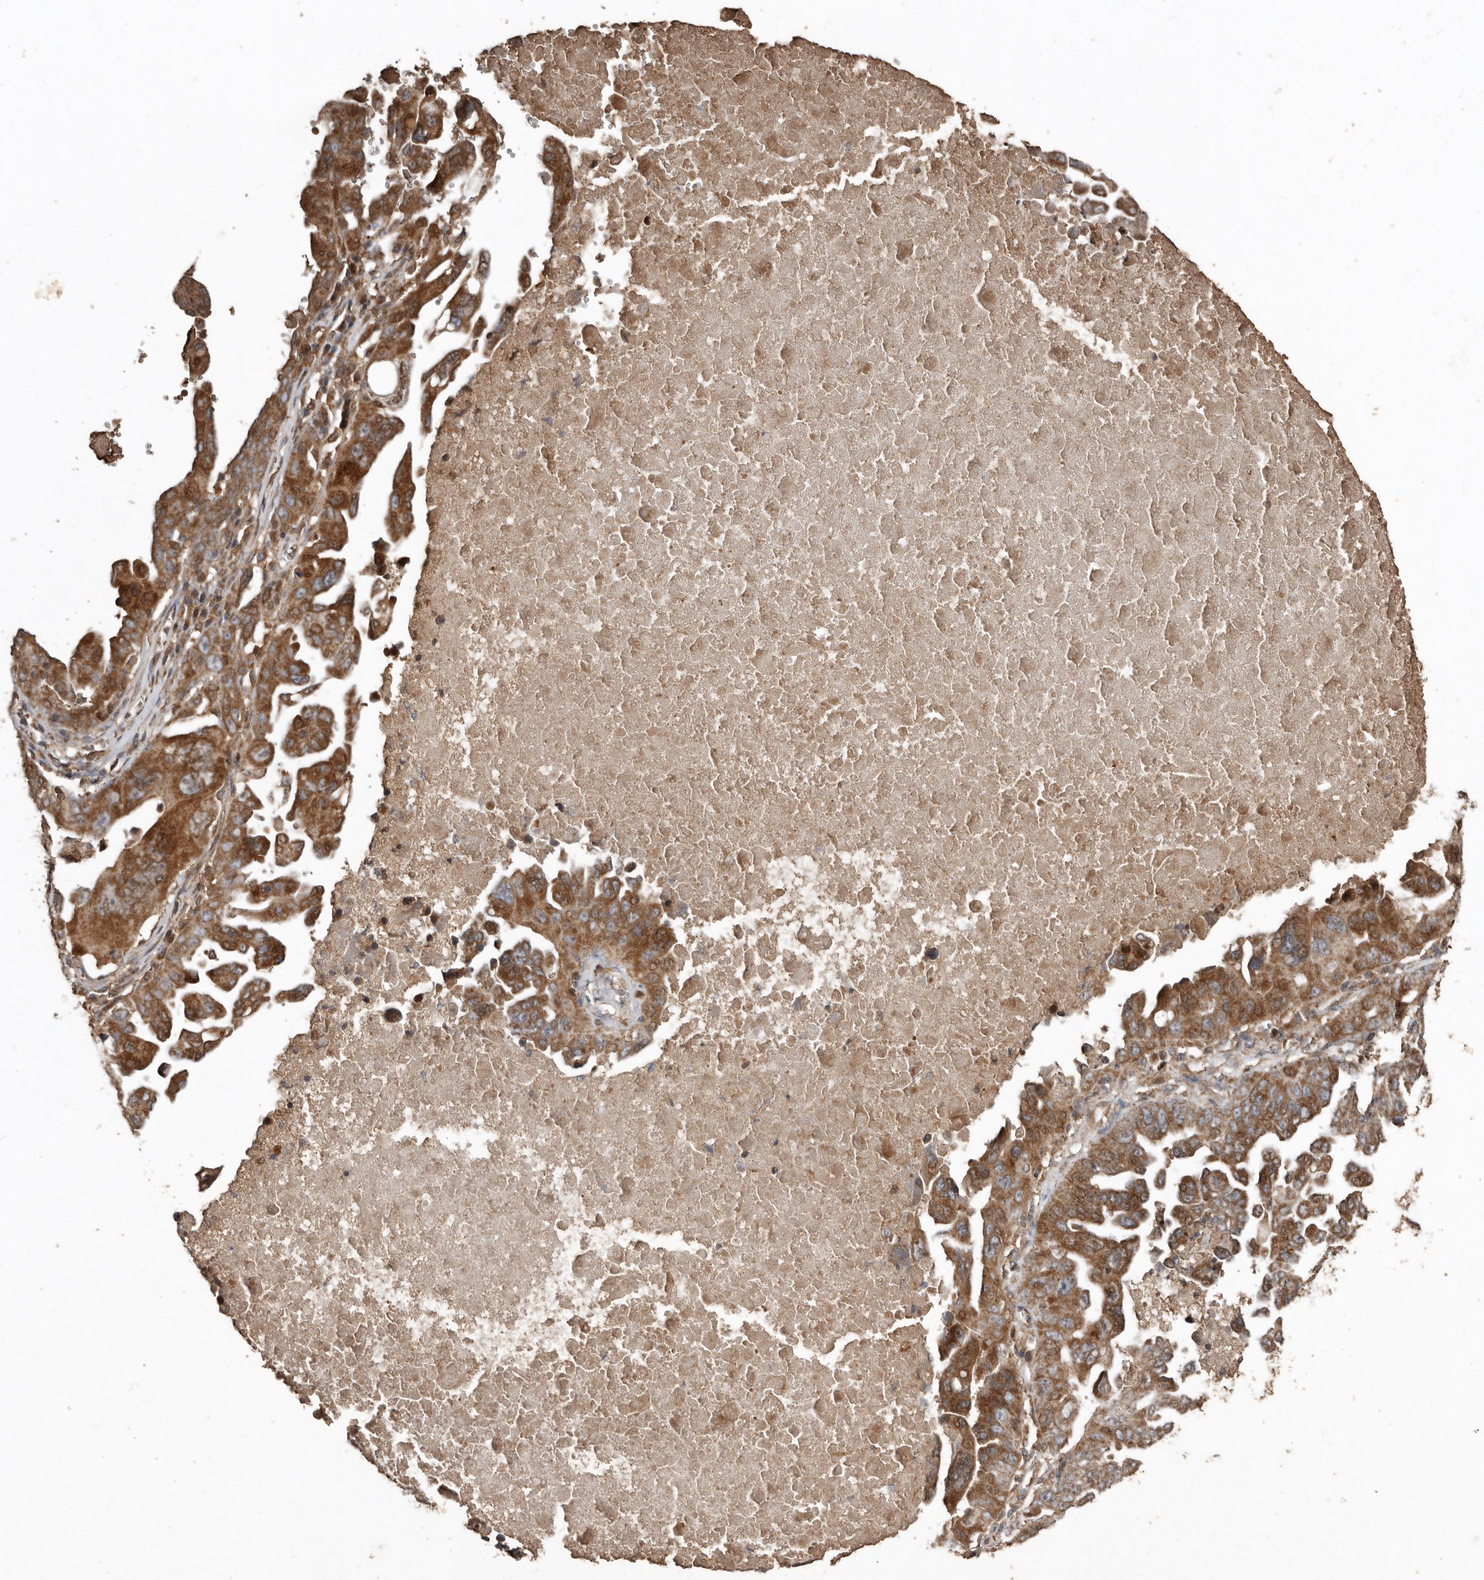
{"staining": {"intensity": "moderate", "quantity": ">75%", "location": "cytoplasmic/membranous"}, "tissue": "ovarian cancer", "cell_type": "Tumor cells", "image_type": "cancer", "snomed": [{"axis": "morphology", "description": "Carcinoma, endometroid"}, {"axis": "topography", "description": "Ovary"}], "caption": "The image exhibits staining of ovarian cancer, revealing moderate cytoplasmic/membranous protein staining (brown color) within tumor cells.", "gene": "RANBP17", "patient": {"sex": "female", "age": 62}}